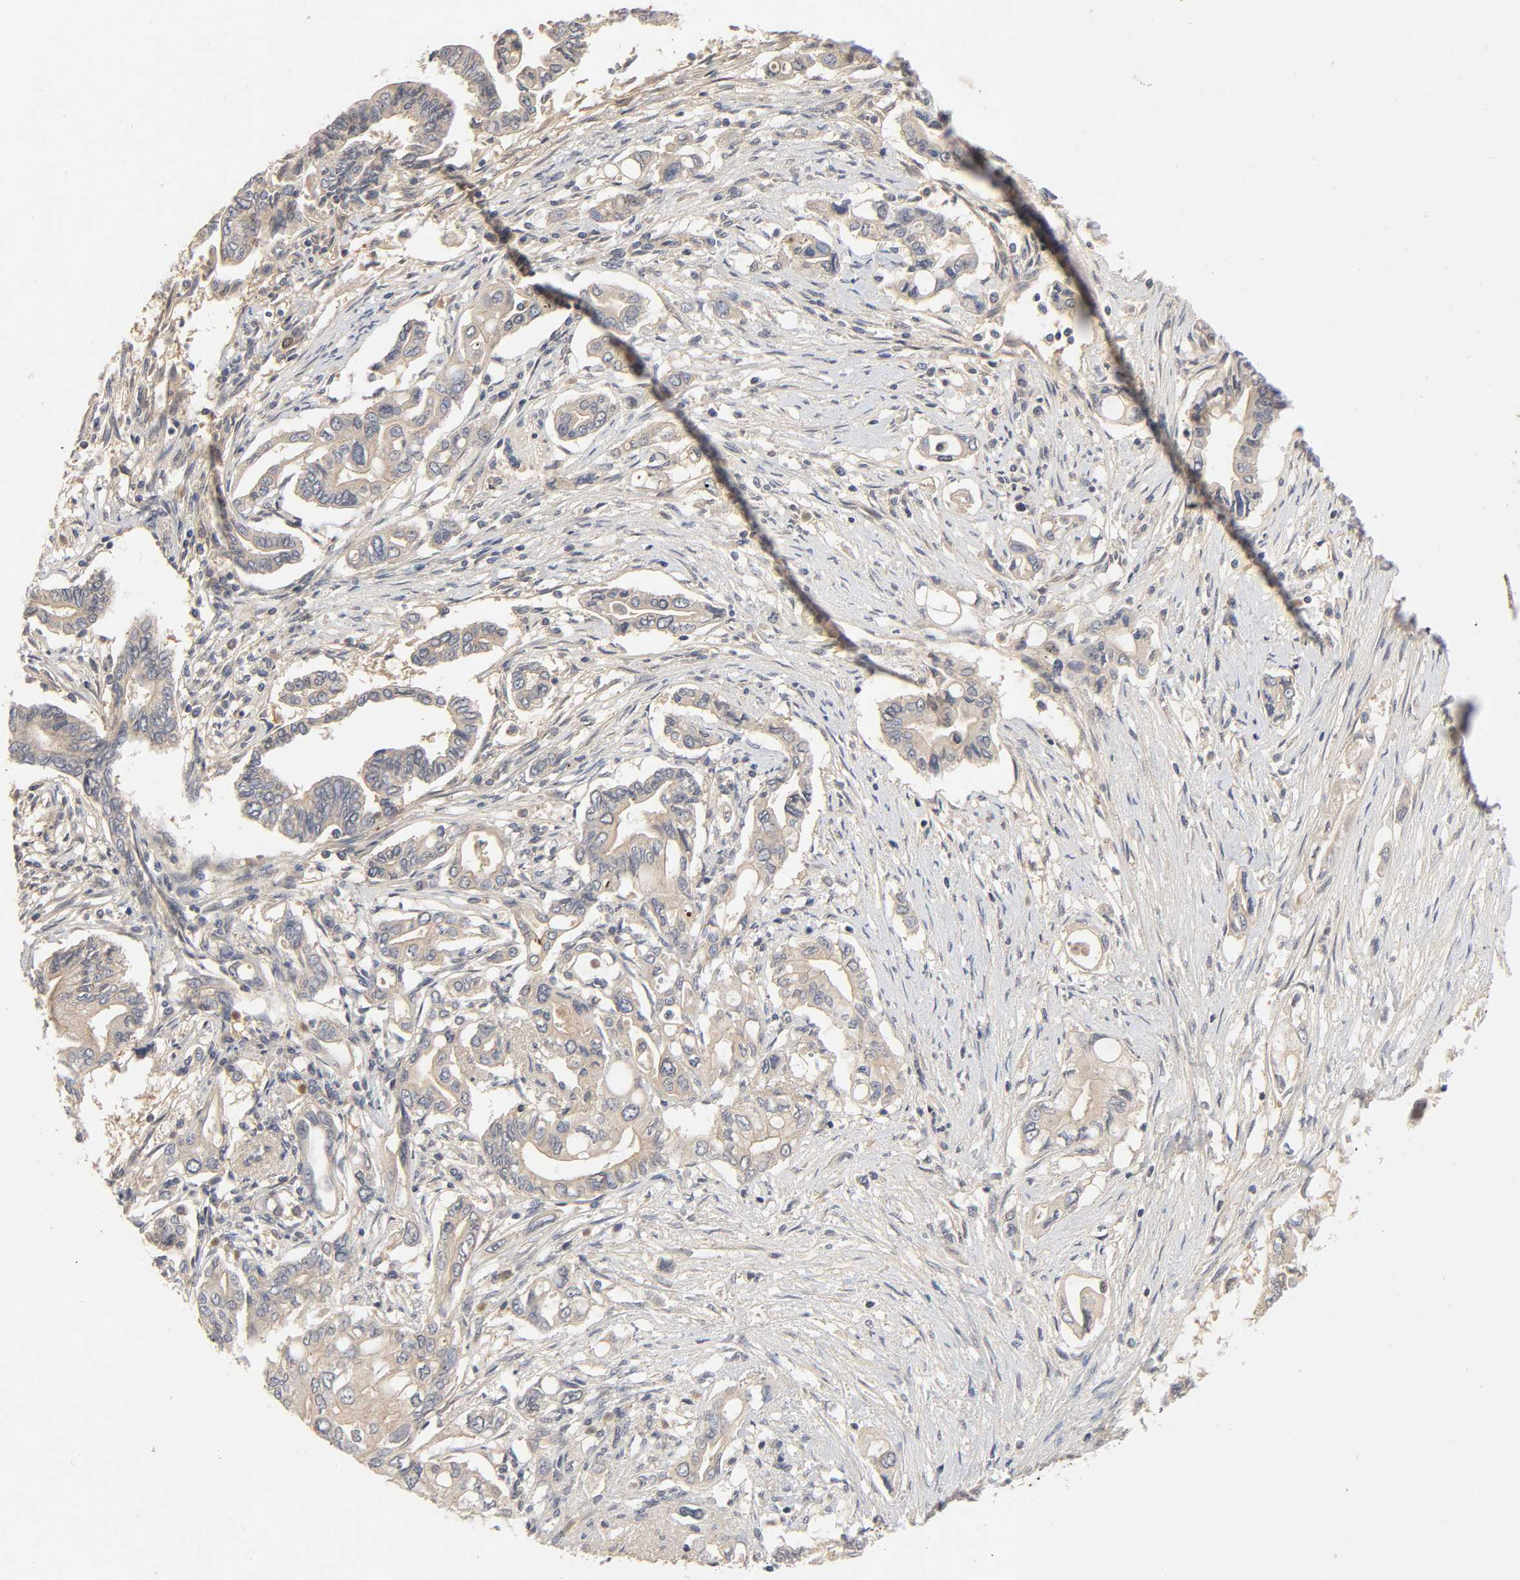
{"staining": {"intensity": "moderate", "quantity": "25%-75%", "location": "cytoplasmic/membranous"}, "tissue": "pancreatic cancer", "cell_type": "Tumor cells", "image_type": "cancer", "snomed": [{"axis": "morphology", "description": "Adenocarcinoma, NOS"}, {"axis": "topography", "description": "Pancreas"}], "caption": "Moderate cytoplasmic/membranous staining for a protein is appreciated in about 25%-75% of tumor cells of pancreatic adenocarcinoma using IHC.", "gene": "CPB2", "patient": {"sex": "female", "age": 57}}